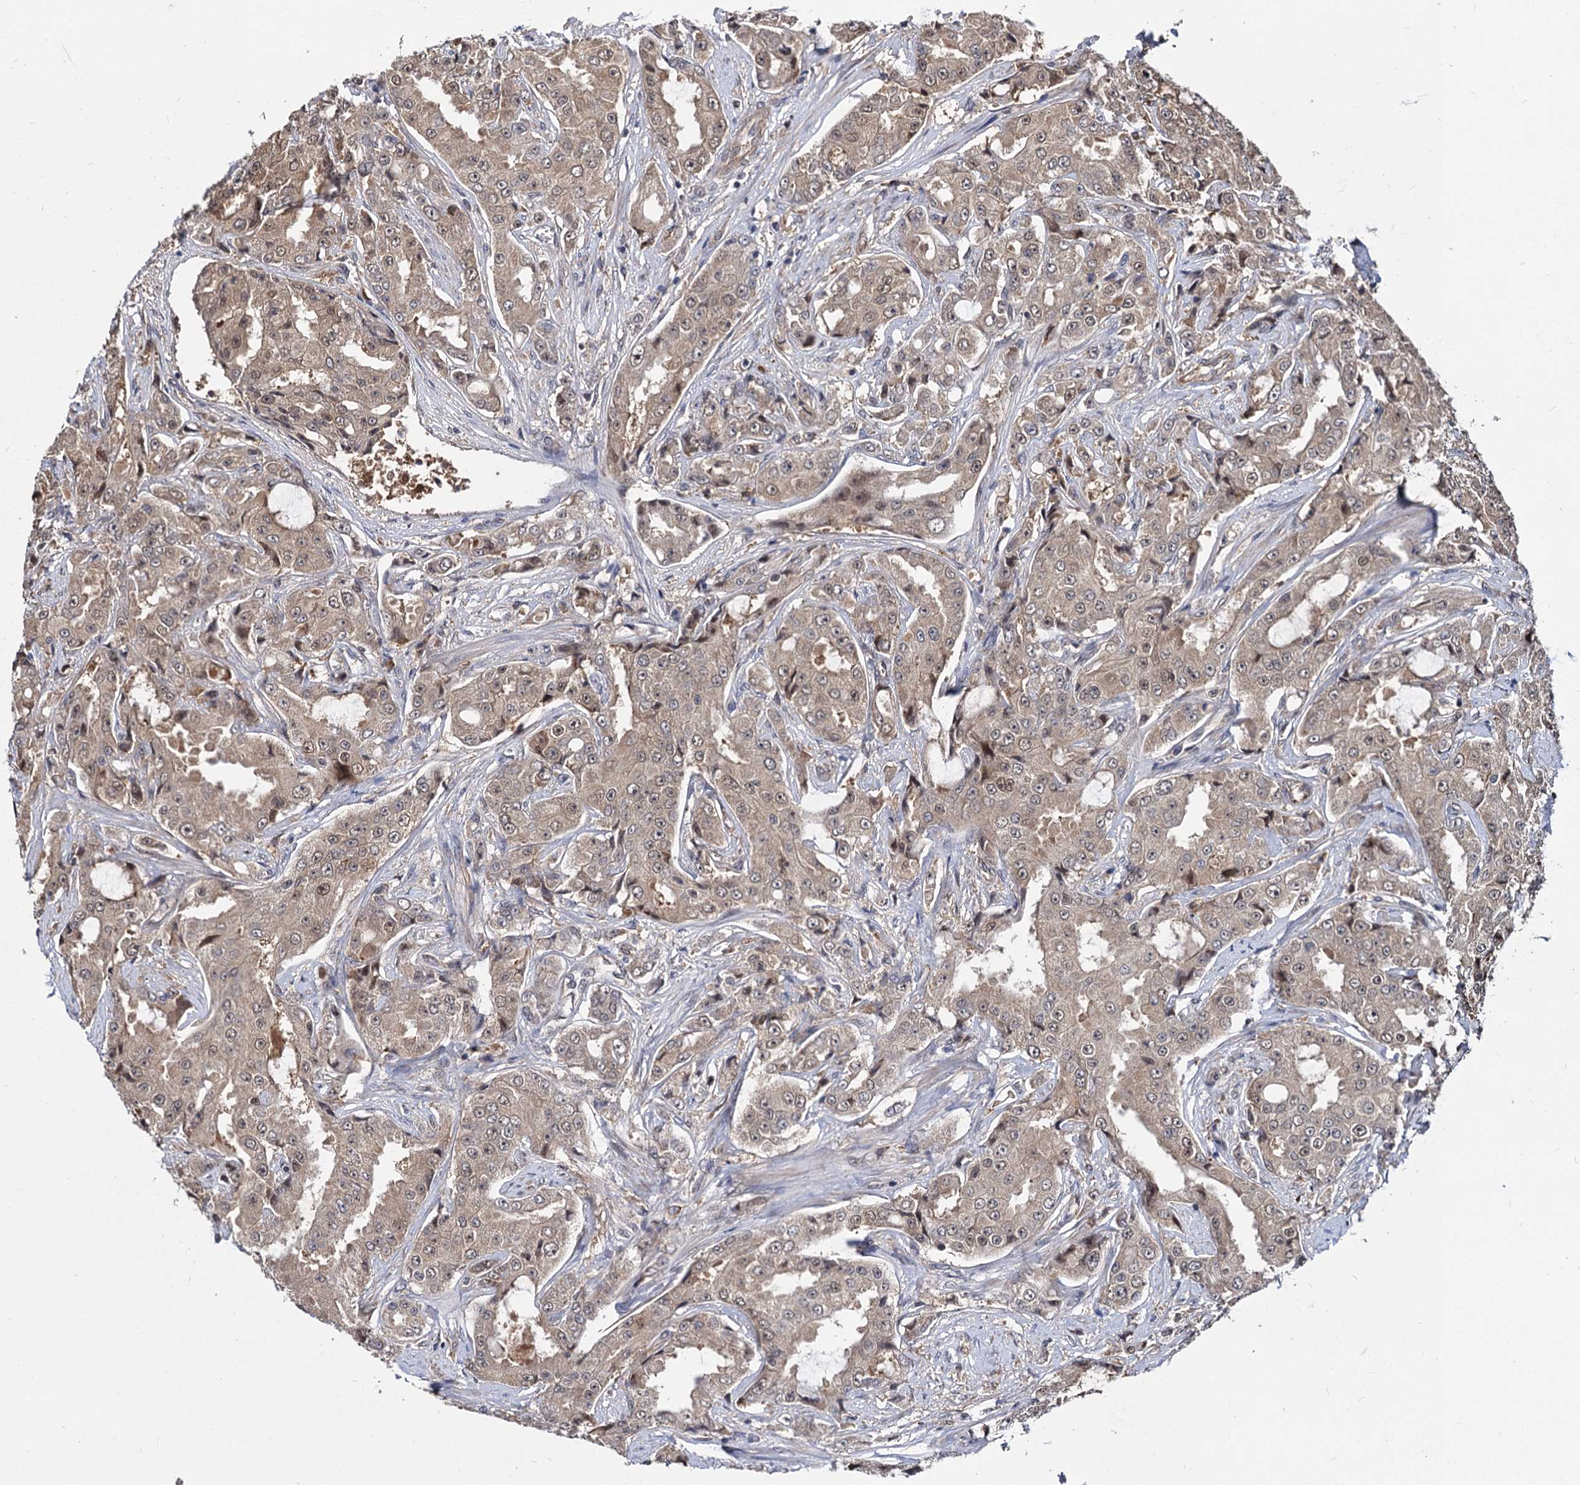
{"staining": {"intensity": "weak", "quantity": ">75%", "location": "cytoplasmic/membranous"}, "tissue": "prostate cancer", "cell_type": "Tumor cells", "image_type": "cancer", "snomed": [{"axis": "morphology", "description": "Adenocarcinoma, High grade"}, {"axis": "topography", "description": "Prostate"}], "caption": "A brown stain shows weak cytoplasmic/membranous staining of a protein in adenocarcinoma (high-grade) (prostate) tumor cells.", "gene": "PSMD4", "patient": {"sex": "male", "age": 73}}